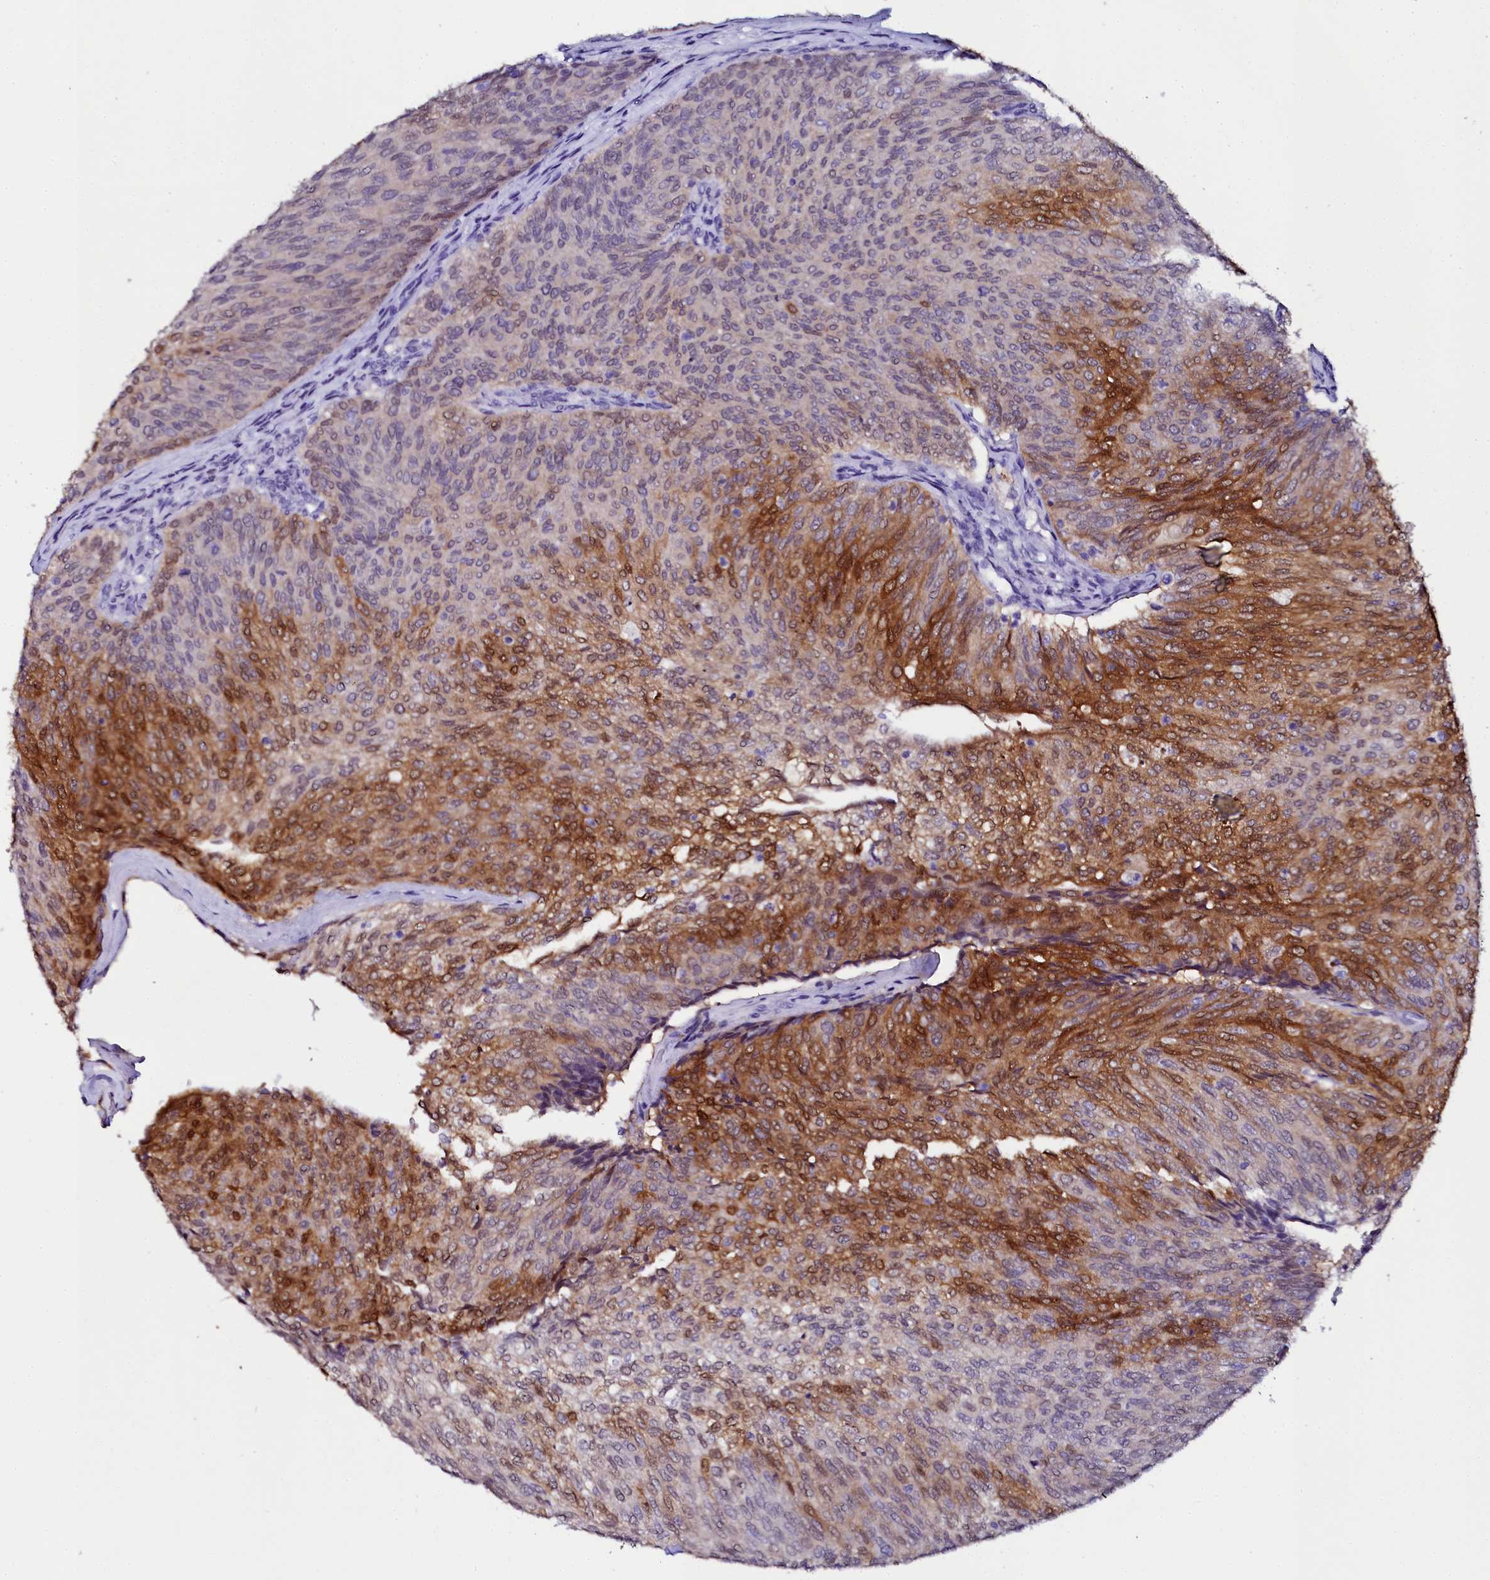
{"staining": {"intensity": "moderate", "quantity": ">75%", "location": "cytoplasmic/membranous,nuclear"}, "tissue": "urothelial cancer", "cell_type": "Tumor cells", "image_type": "cancer", "snomed": [{"axis": "morphology", "description": "Urothelial carcinoma, Low grade"}, {"axis": "topography", "description": "Urinary bladder"}], "caption": "Immunohistochemistry (DAB) staining of human low-grade urothelial carcinoma shows moderate cytoplasmic/membranous and nuclear protein positivity in about >75% of tumor cells.", "gene": "SORD", "patient": {"sex": "female", "age": 79}}